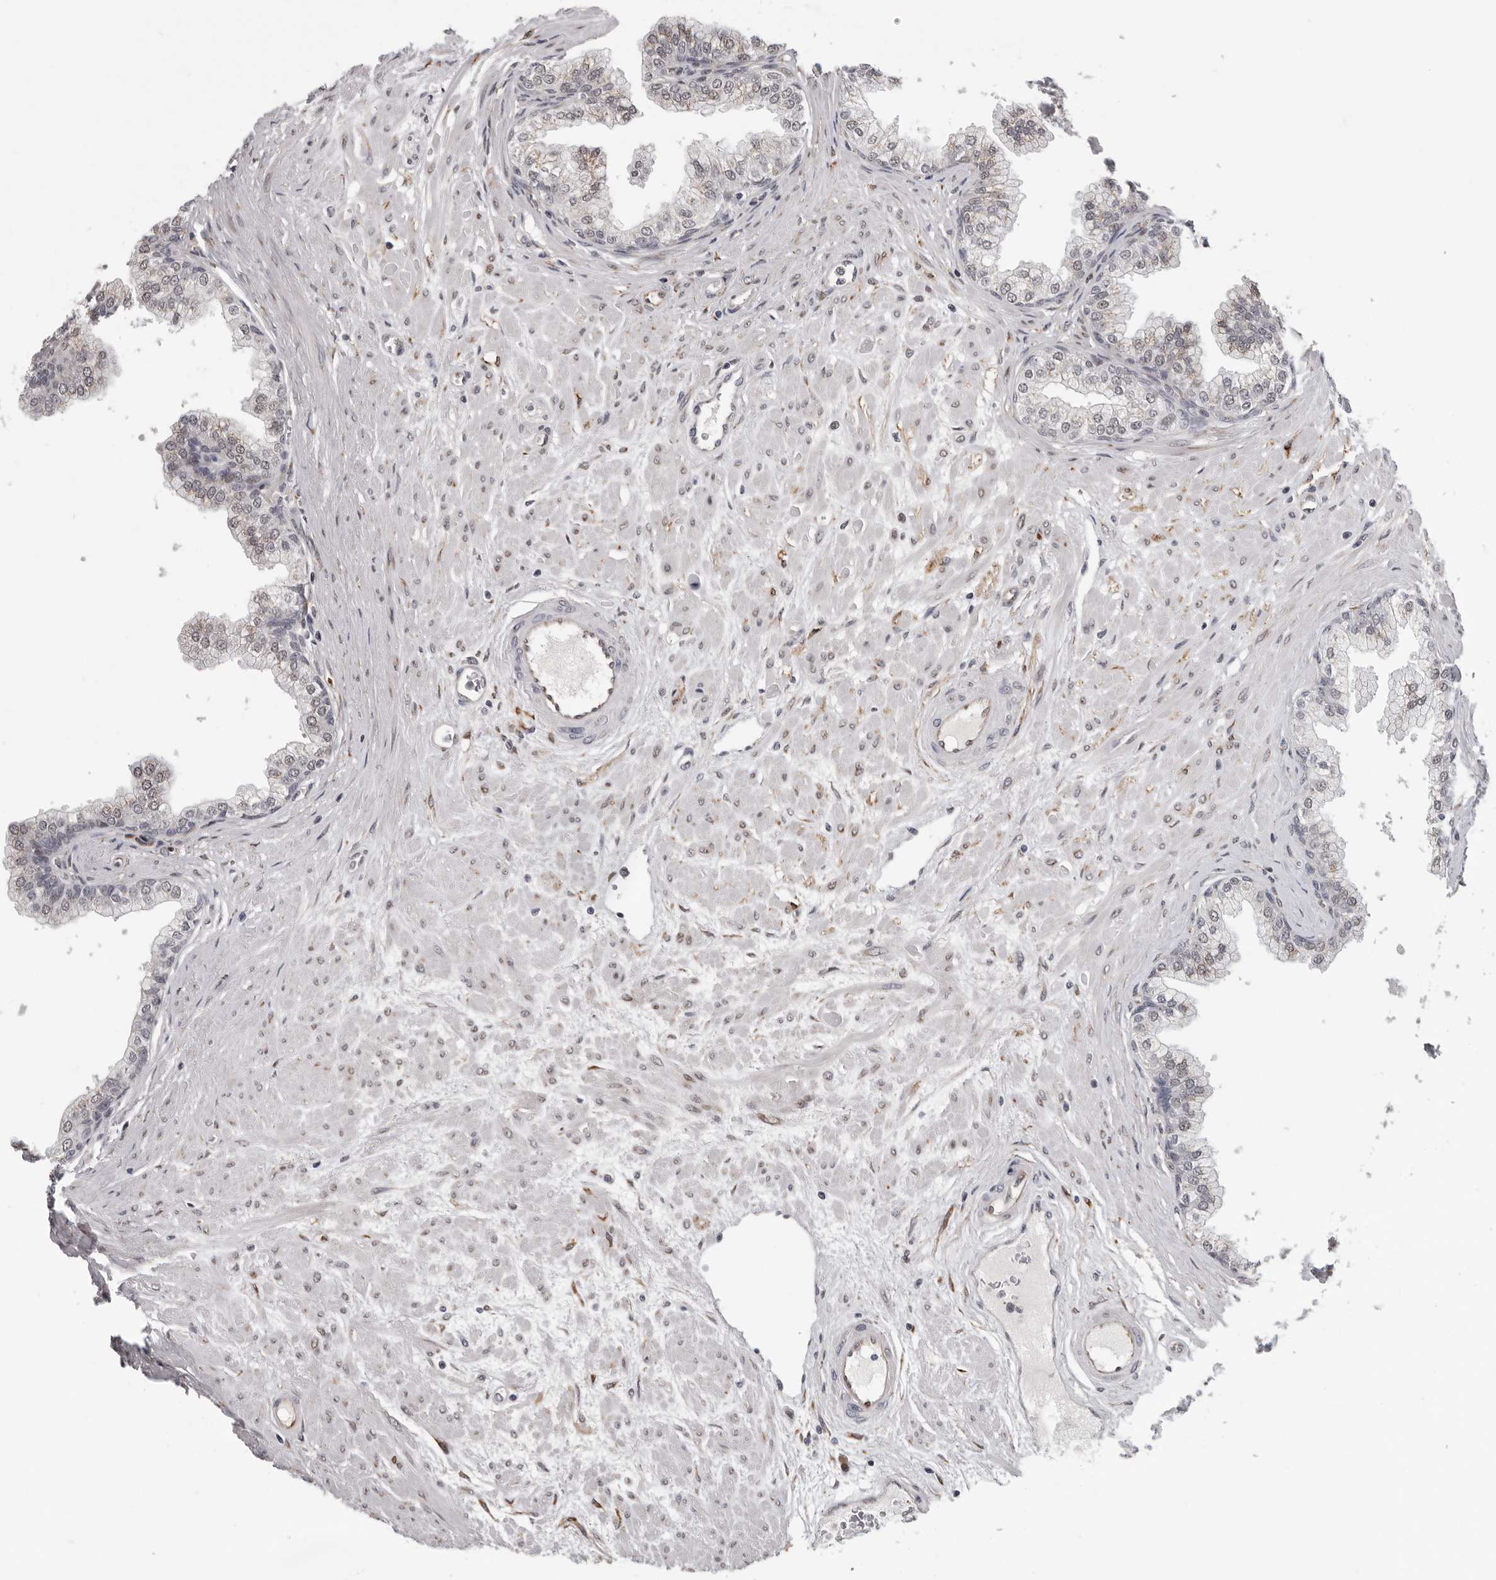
{"staining": {"intensity": "weak", "quantity": "<25%", "location": "cytoplasmic/membranous"}, "tissue": "prostate", "cell_type": "Glandular cells", "image_type": "normal", "snomed": [{"axis": "morphology", "description": "Normal tissue, NOS"}, {"axis": "morphology", "description": "Urothelial carcinoma, Low grade"}, {"axis": "topography", "description": "Urinary bladder"}, {"axis": "topography", "description": "Prostate"}], "caption": "There is no significant expression in glandular cells of prostate. (IHC, brightfield microscopy, high magnification).", "gene": "RALGPS2", "patient": {"sex": "male", "age": 60}}